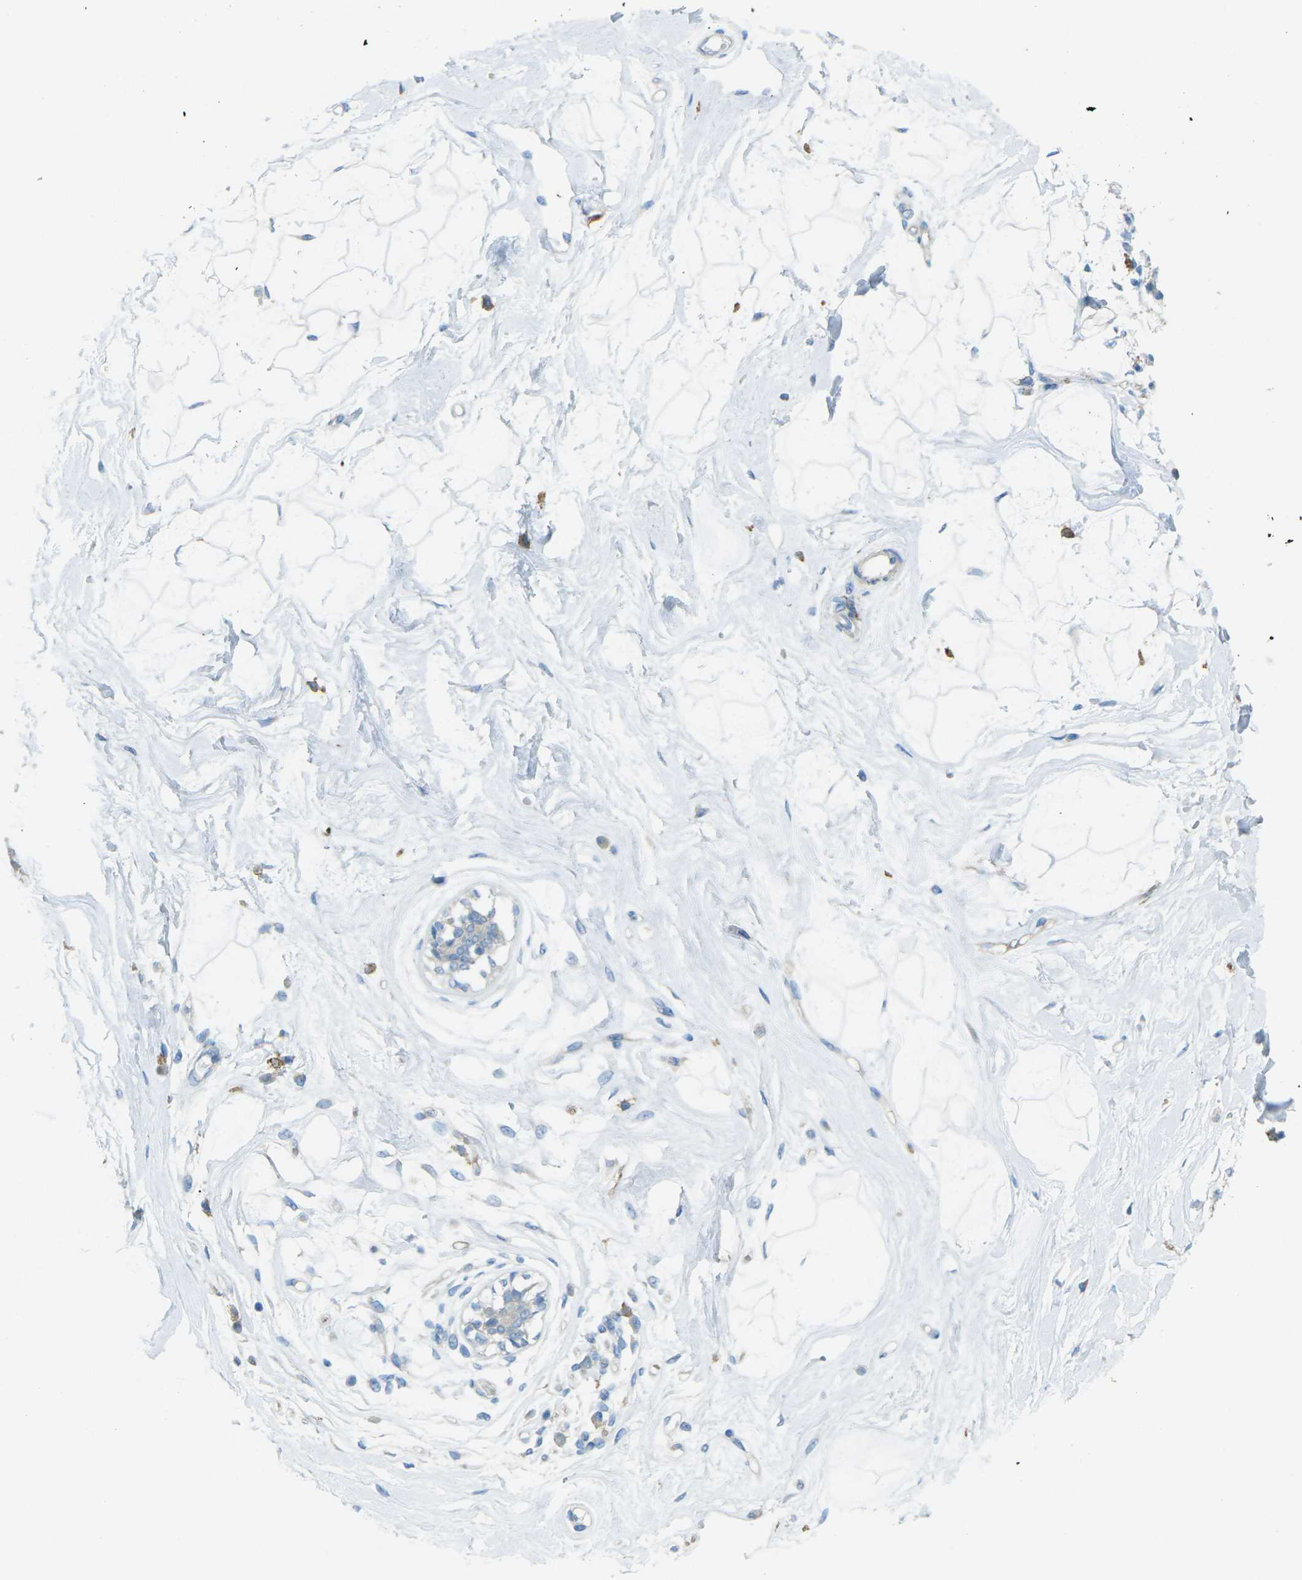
{"staining": {"intensity": "negative", "quantity": "none", "location": "none"}, "tissue": "breast", "cell_type": "Adipocytes", "image_type": "normal", "snomed": [{"axis": "morphology", "description": "Normal tissue, NOS"}, {"axis": "topography", "description": "Breast"}], "caption": "High power microscopy photomicrograph of an IHC image of normal breast, revealing no significant staining in adipocytes.", "gene": "MYLK4", "patient": {"sex": "female", "age": 45}}